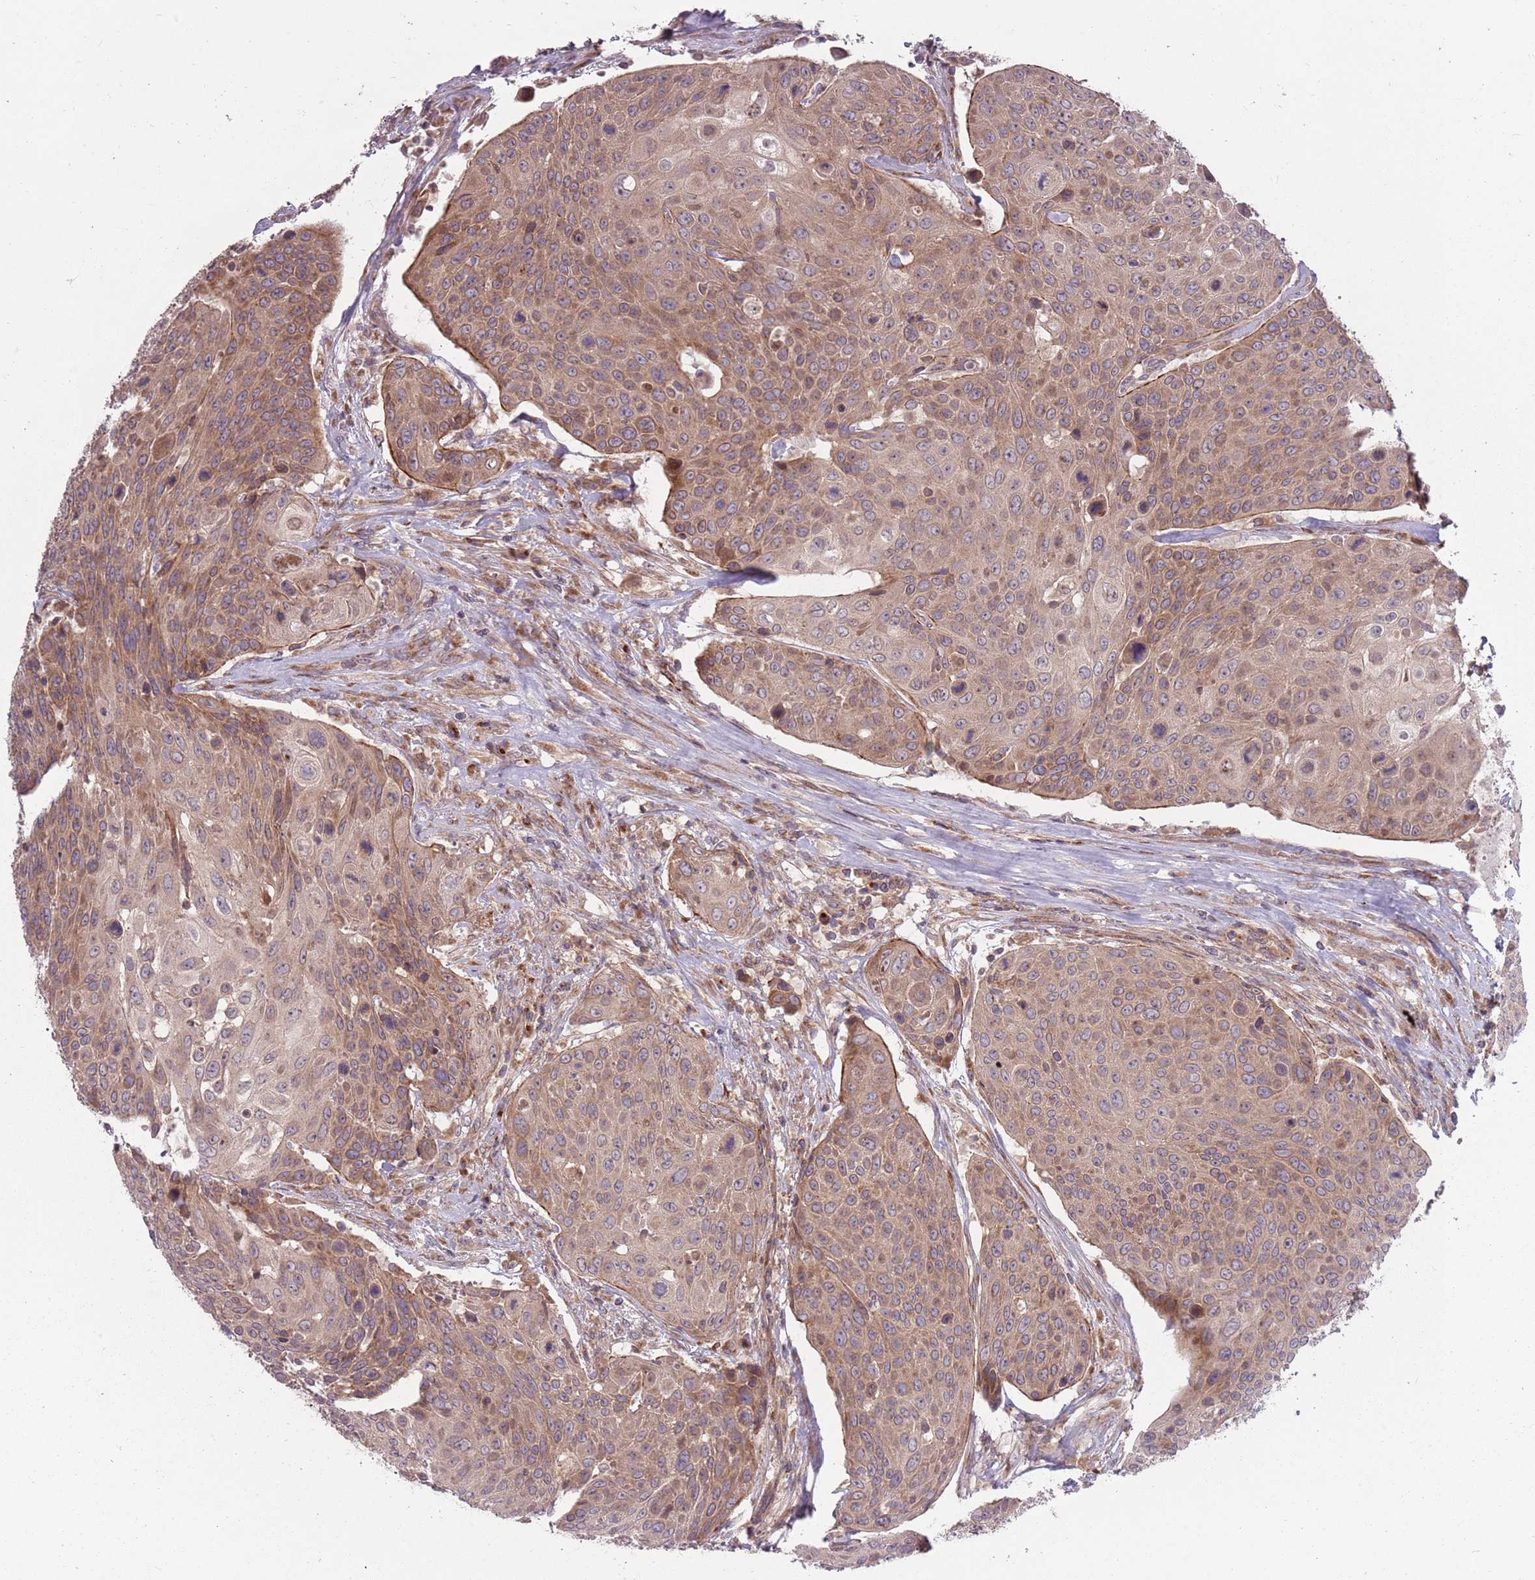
{"staining": {"intensity": "moderate", "quantity": ">75%", "location": "cytoplasmic/membranous"}, "tissue": "urothelial cancer", "cell_type": "Tumor cells", "image_type": "cancer", "snomed": [{"axis": "morphology", "description": "Urothelial carcinoma, High grade"}, {"axis": "topography", "description": "Urinary bladder"}], "caption": "Immunohistochemistry (IHC) (DAB (3,3'-diaminobenzidine)) staining of human urothelial carcinoma (high-grade) shows moderate cytoplasmic/membranous protein positivity in approximately >75% of tumor cells. (DAB IHC, brown staining for protein, blue staining for nuclei).", "gene": "PLD6", "patient": {"sex": "female", "age": 70}}